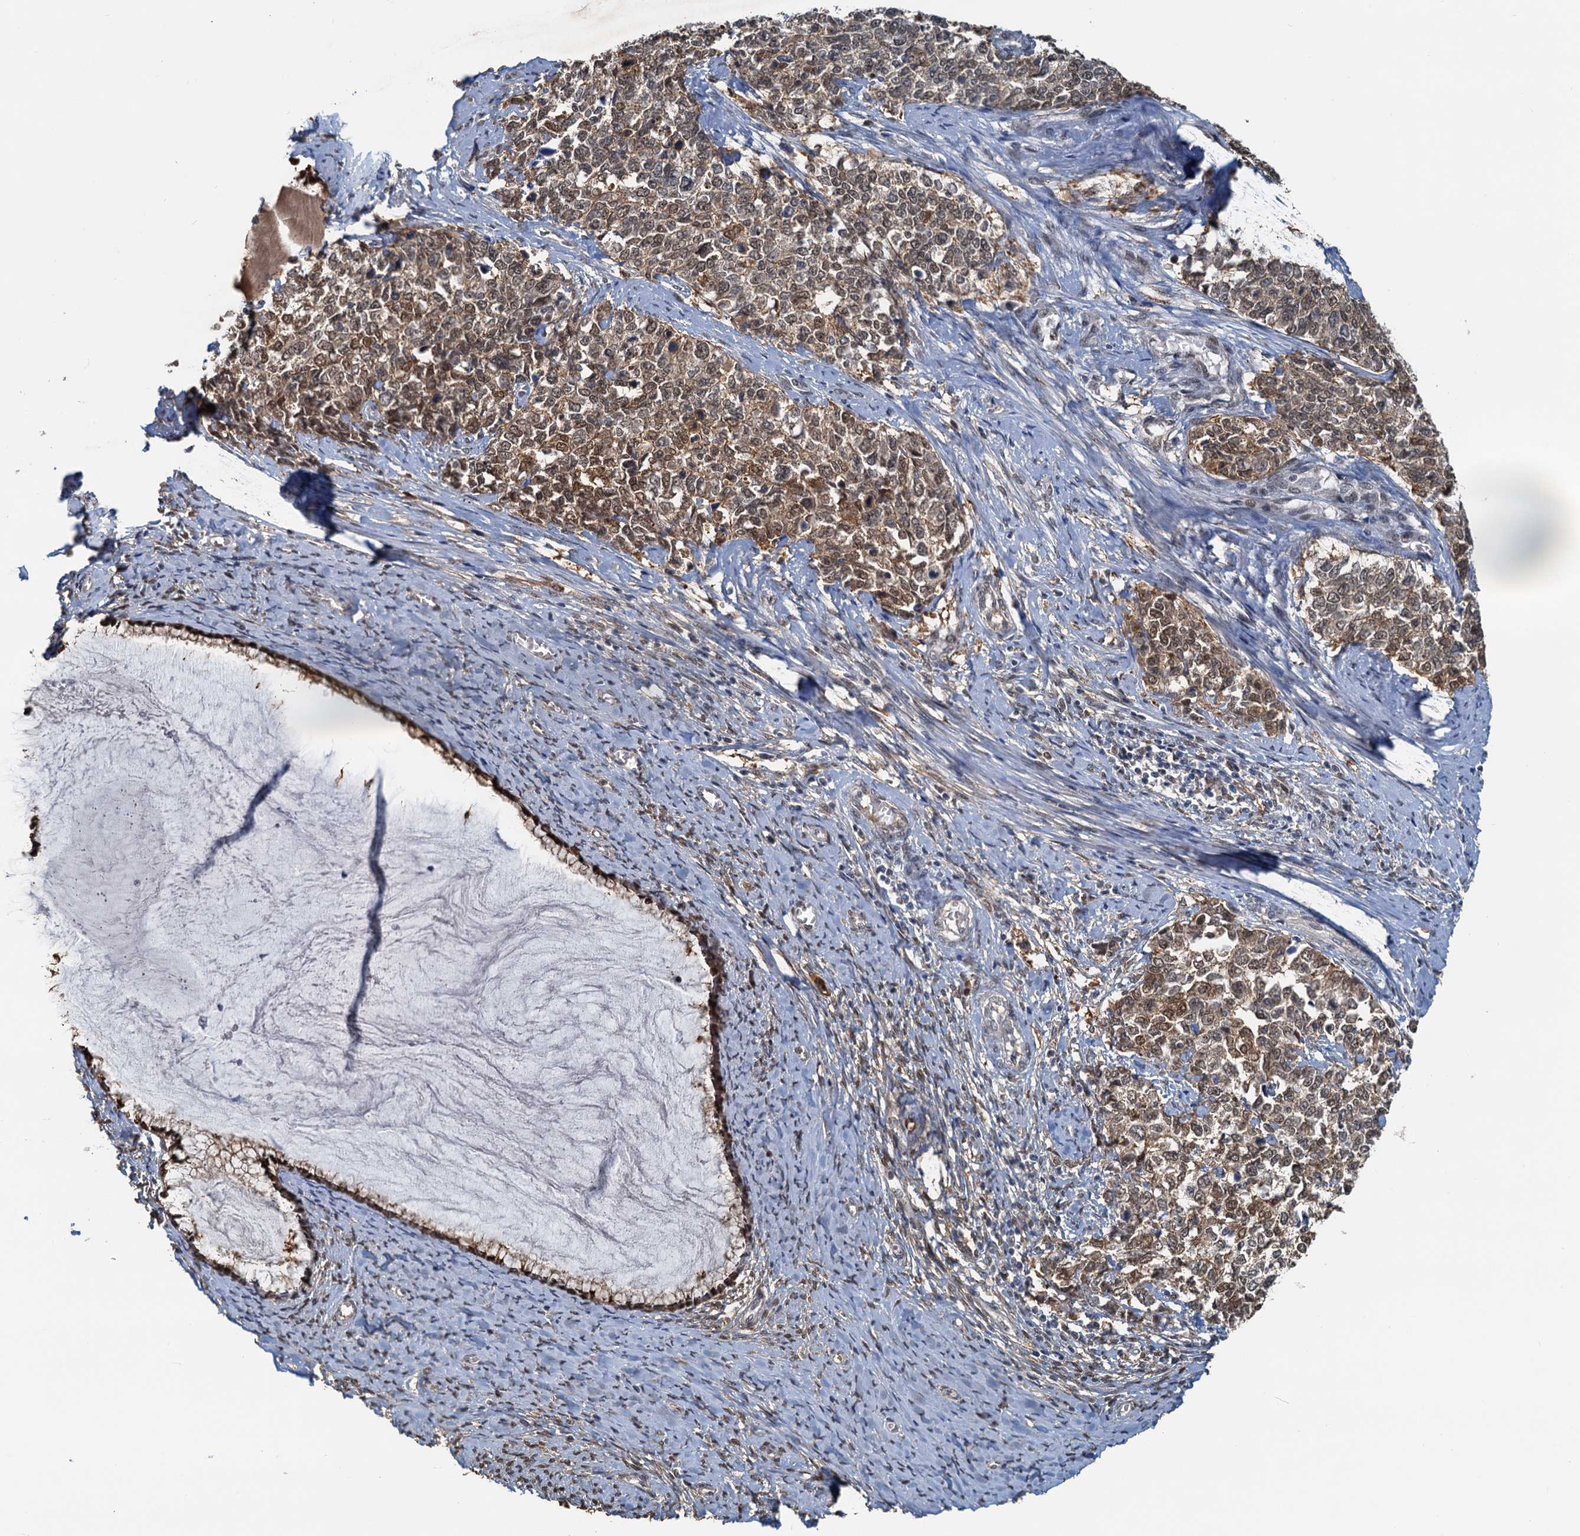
{"staining": {"intensity": "moderate", "quantity": ">75%", "location": "cytoplasmic/membranous,nuclear"}, "tissue": "cervical cancer", "cell_type": "Tumor cells", "image_type": "cancer", "snomed": [{"axis": "morphology", "description": "Squamous cell carcinoma, NOS"}, {"axis": "topography", "description": "Cervix"}], "caption": "Protein staining of cervical squamous cell carcinoma tissue exhibits moderate cytoplasmic/membranous and nuclear expression in approximately >75% of tumor cells.", "gene": "SPINDOC", "patient": {"sex": "female", "age": 63}}